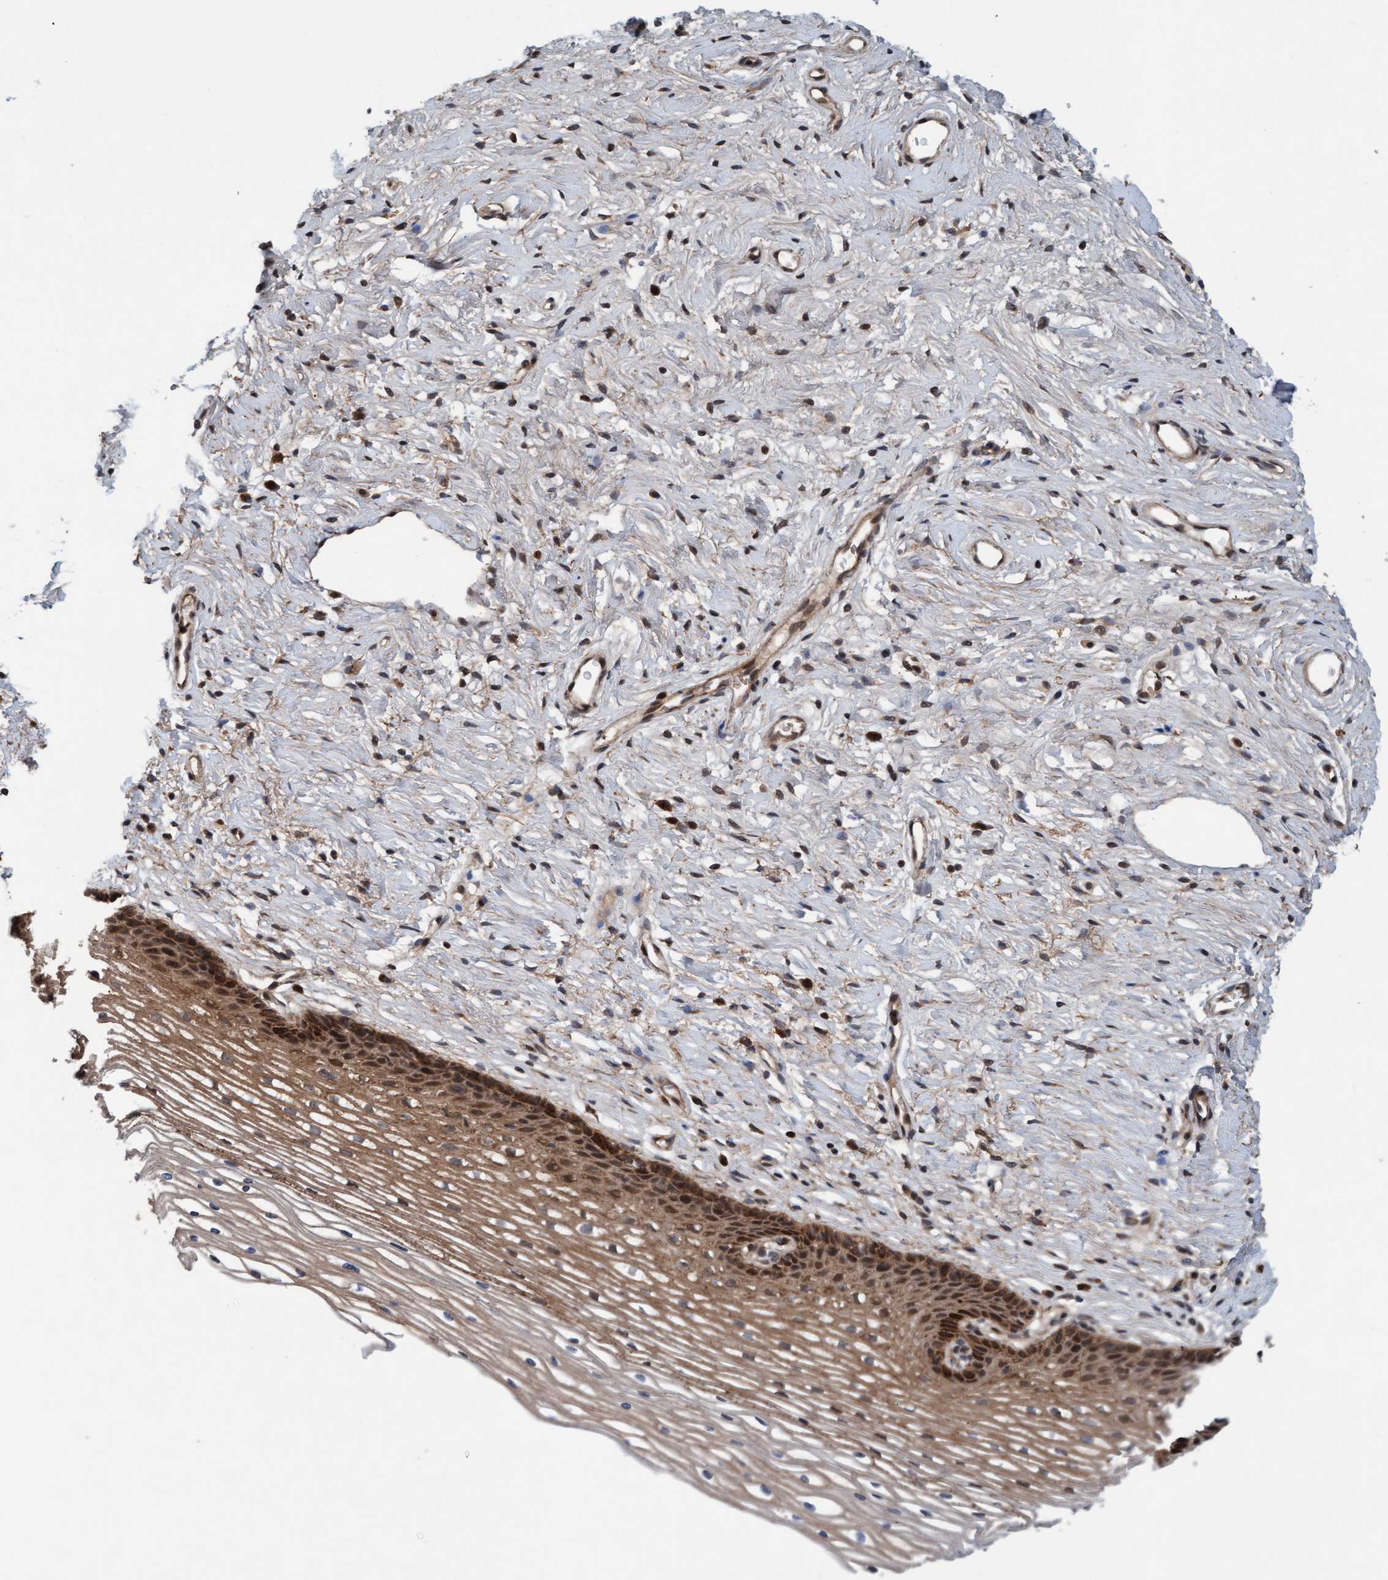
{"staining": {"intensity": "moderate", "quantity": ">75%", "location": "cytoplasmic/membranous"}, "tissue": "cervix", "cell_type": "Glandular cells", "image_type": "normal", "snomed": [{"axis": "morphology", "description": "Normal tissue, NOS"}, {"axis": "topography", "description": "Cervix"}], "caption": "Protein positivity by IHC exhibits moderate cytoplasmic/membranous positivity in approximately >75% of glandular cells in normal cervix. Immunohistochemistry stains the protein in brown and the nuclei are stained blue.", "gene": "MLXIP", "patient": {"sex": "female", "age": 77}}